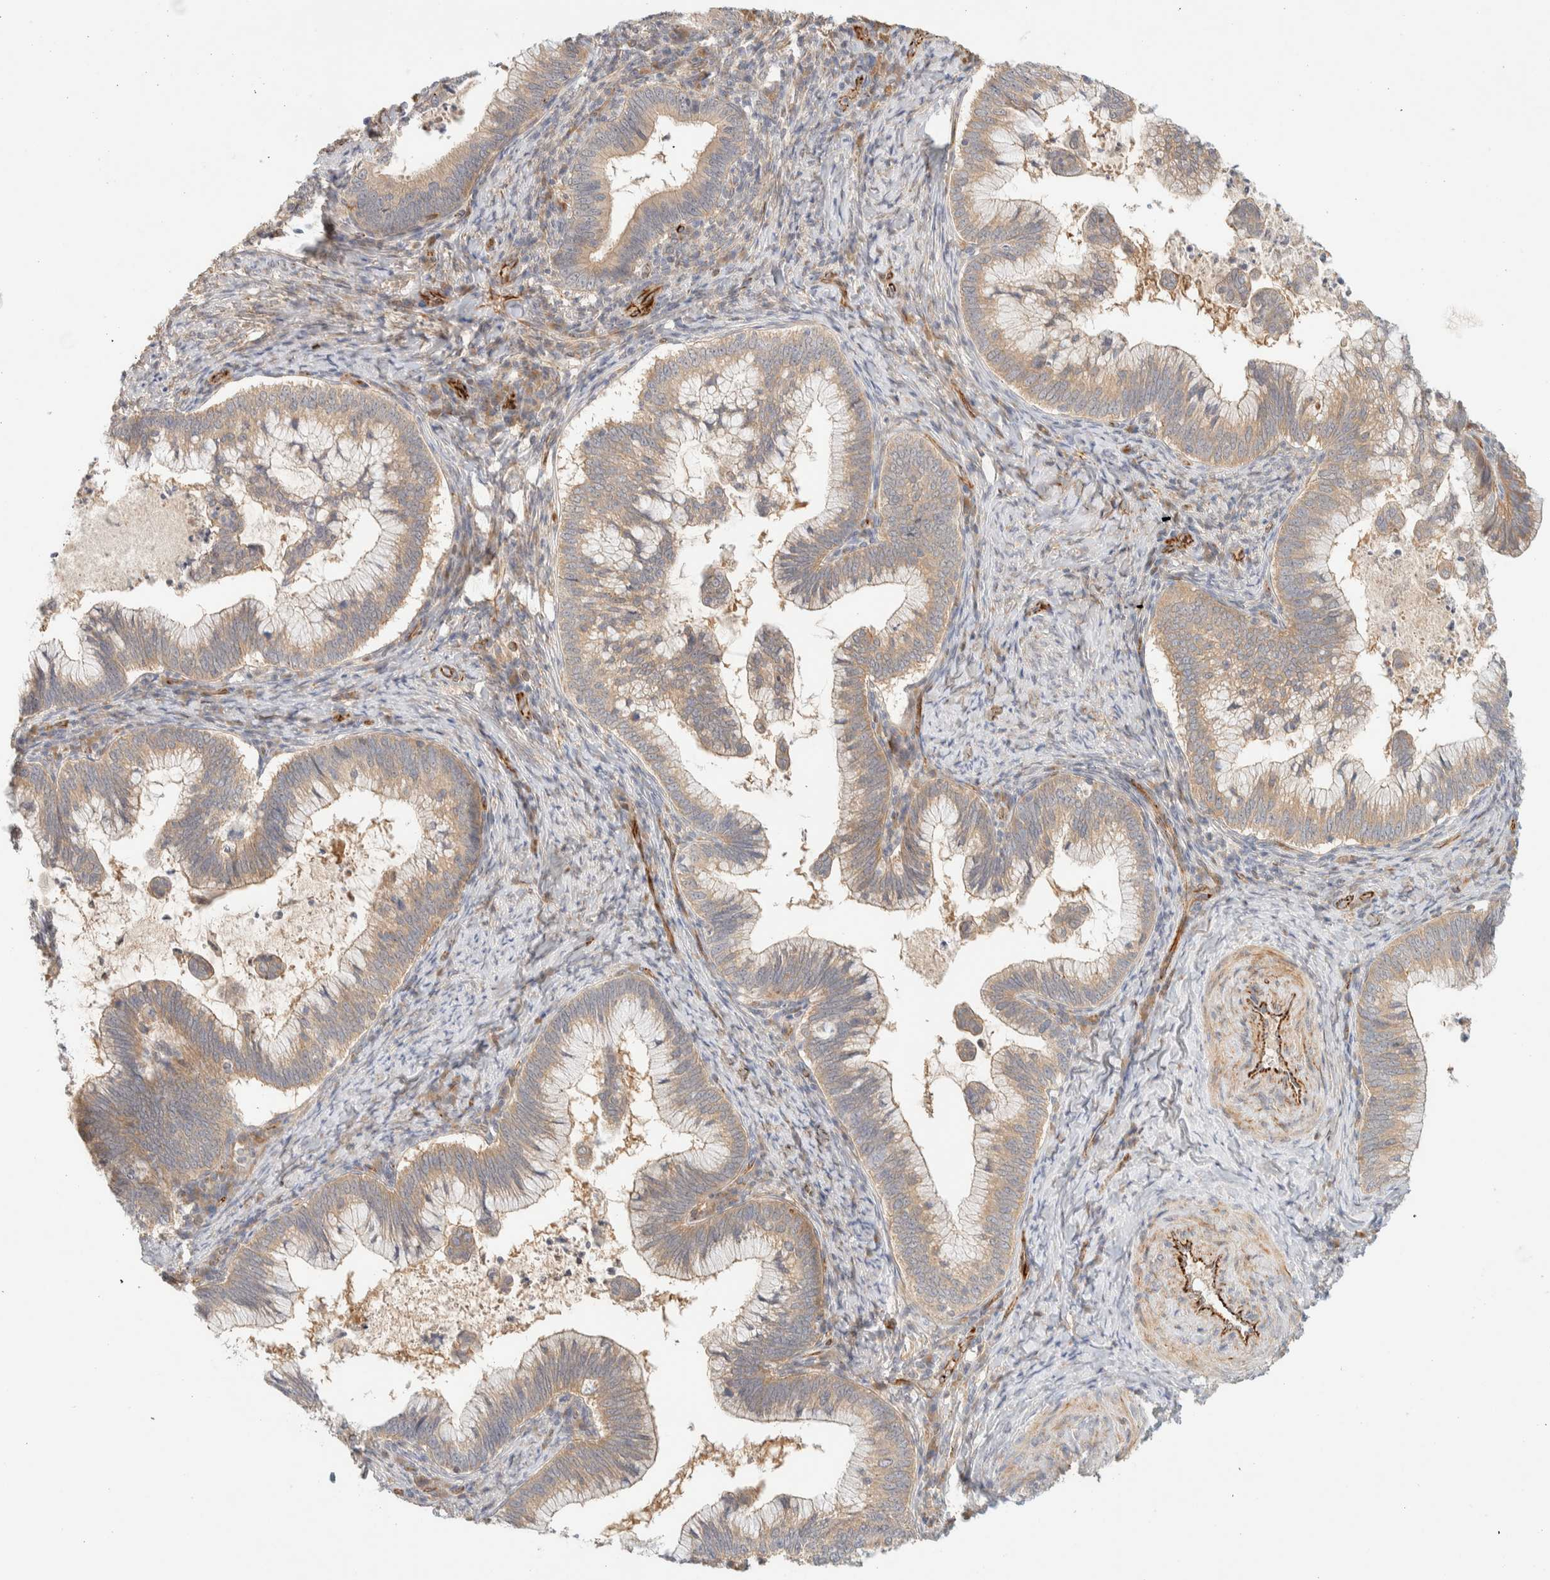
{"staining": {"intensity": "weak", "quantity": ">75%", "location": "cytoplasmic/membranous"}, "tissue": "cervical cancer", "cell_type": "Tumor cells", "image_type": "cancer", "snomed": [{"axis": "morphology", "description": "Adenocarcinoma, NOS"}, {"axis": "topography", "description": "Cervix"}], "caption": "Immunohistochemistry (IHC) of adenocarcinoma (cervical) demonstrates low levels of weak cytoplasmic/membranous positivity in approximately >75% of tumor cells.", "gene": "FAT1", "patient": {"sex": "female", "age": 36}}